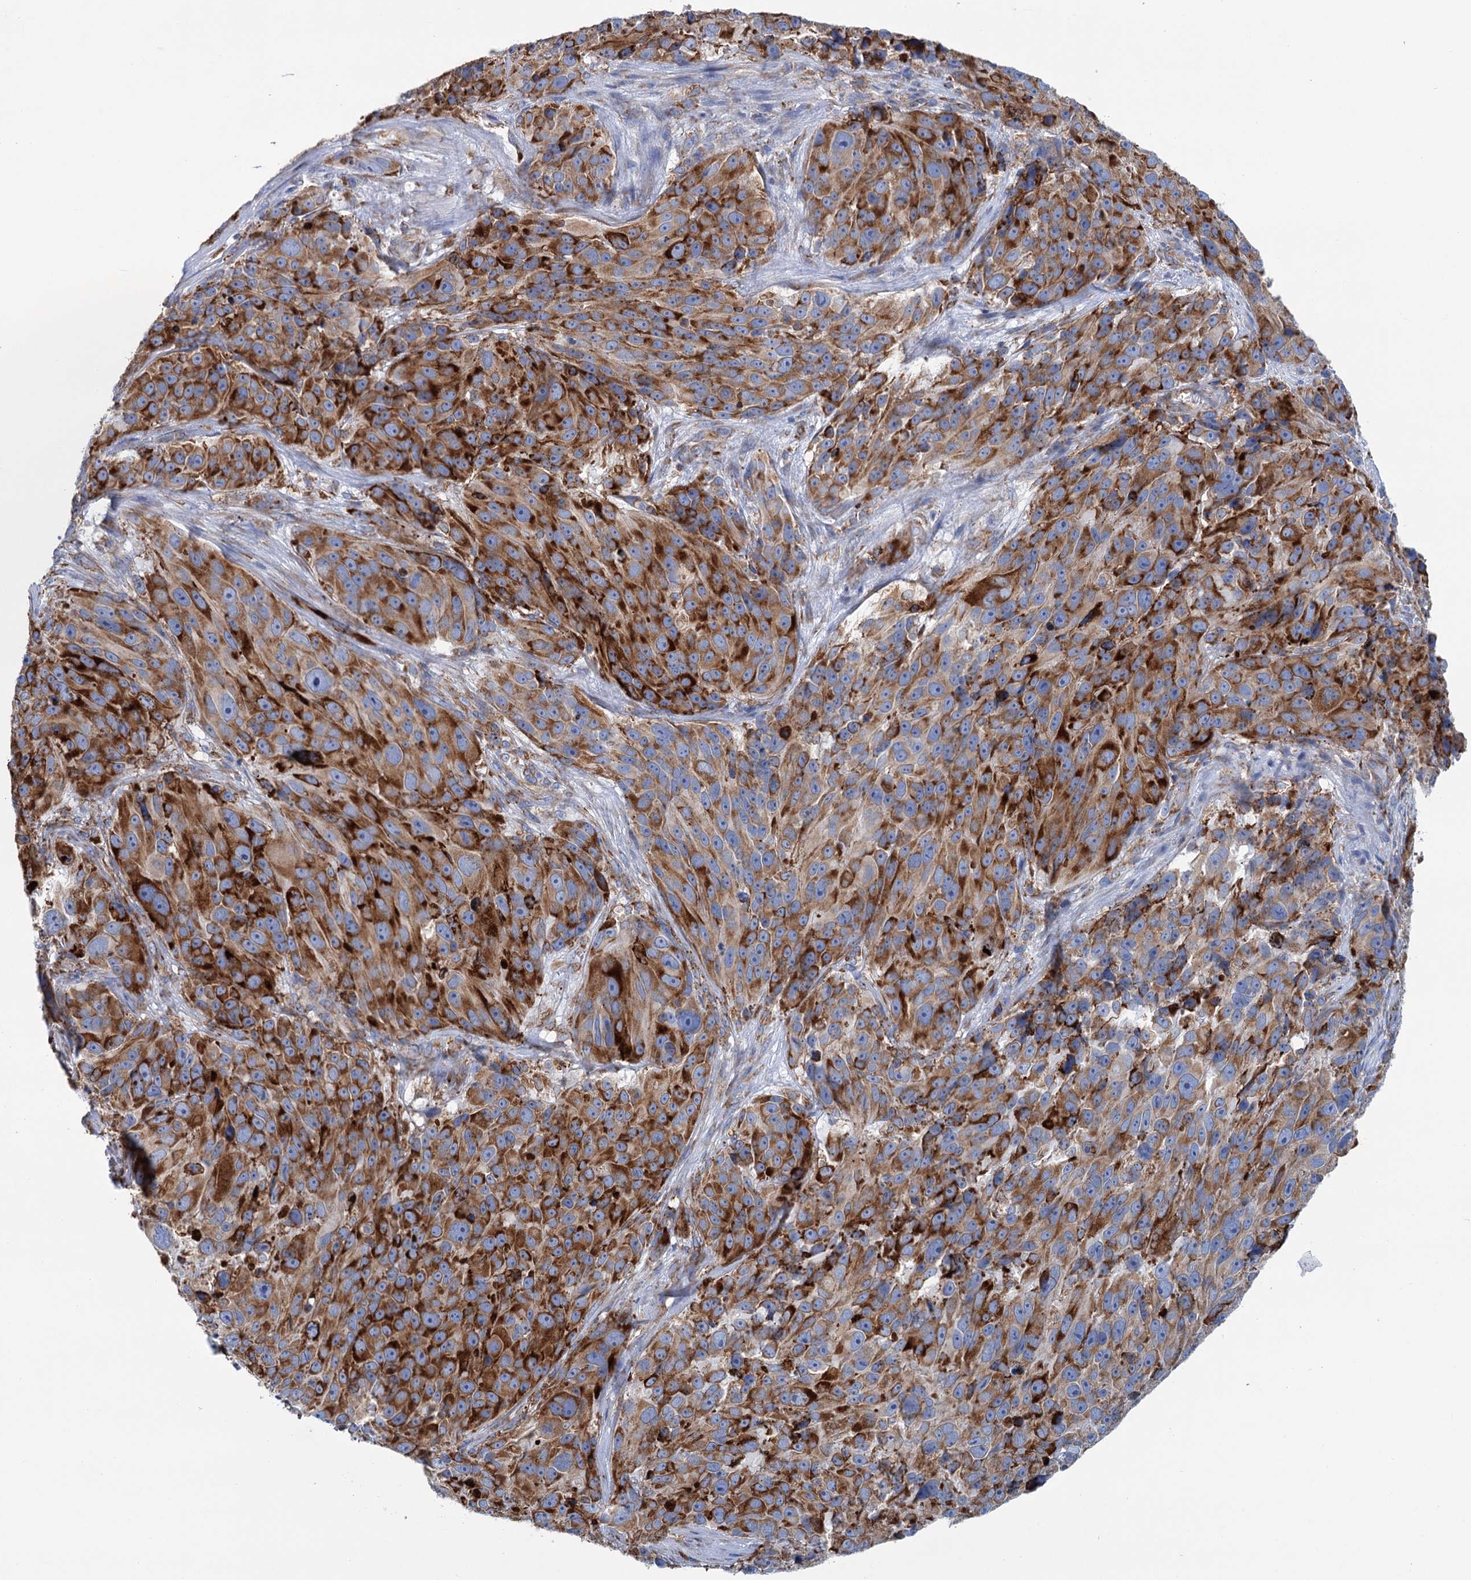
{"staining": {"intensity": "strong", "quantity": ">75%", "location": "cytoplasmic/membranous"}, "tissue": "melanoma", "cell_type": "Tumor cells", "image_type": "cancer", "snomed": [{"axis": "morphology", "description": "Malignant melanoma, NOS"}, {"axis": "topography", "description": "Skin"}], "caption": "A high-resolution photomicrograph shows IHC staining of malignant melanoma, which exhibits strong cytoplasmic/membranous positivity in approximately >75% of tumor cells.", "gene": "SHE", "patient": {"sex": "male", "age": 84}}